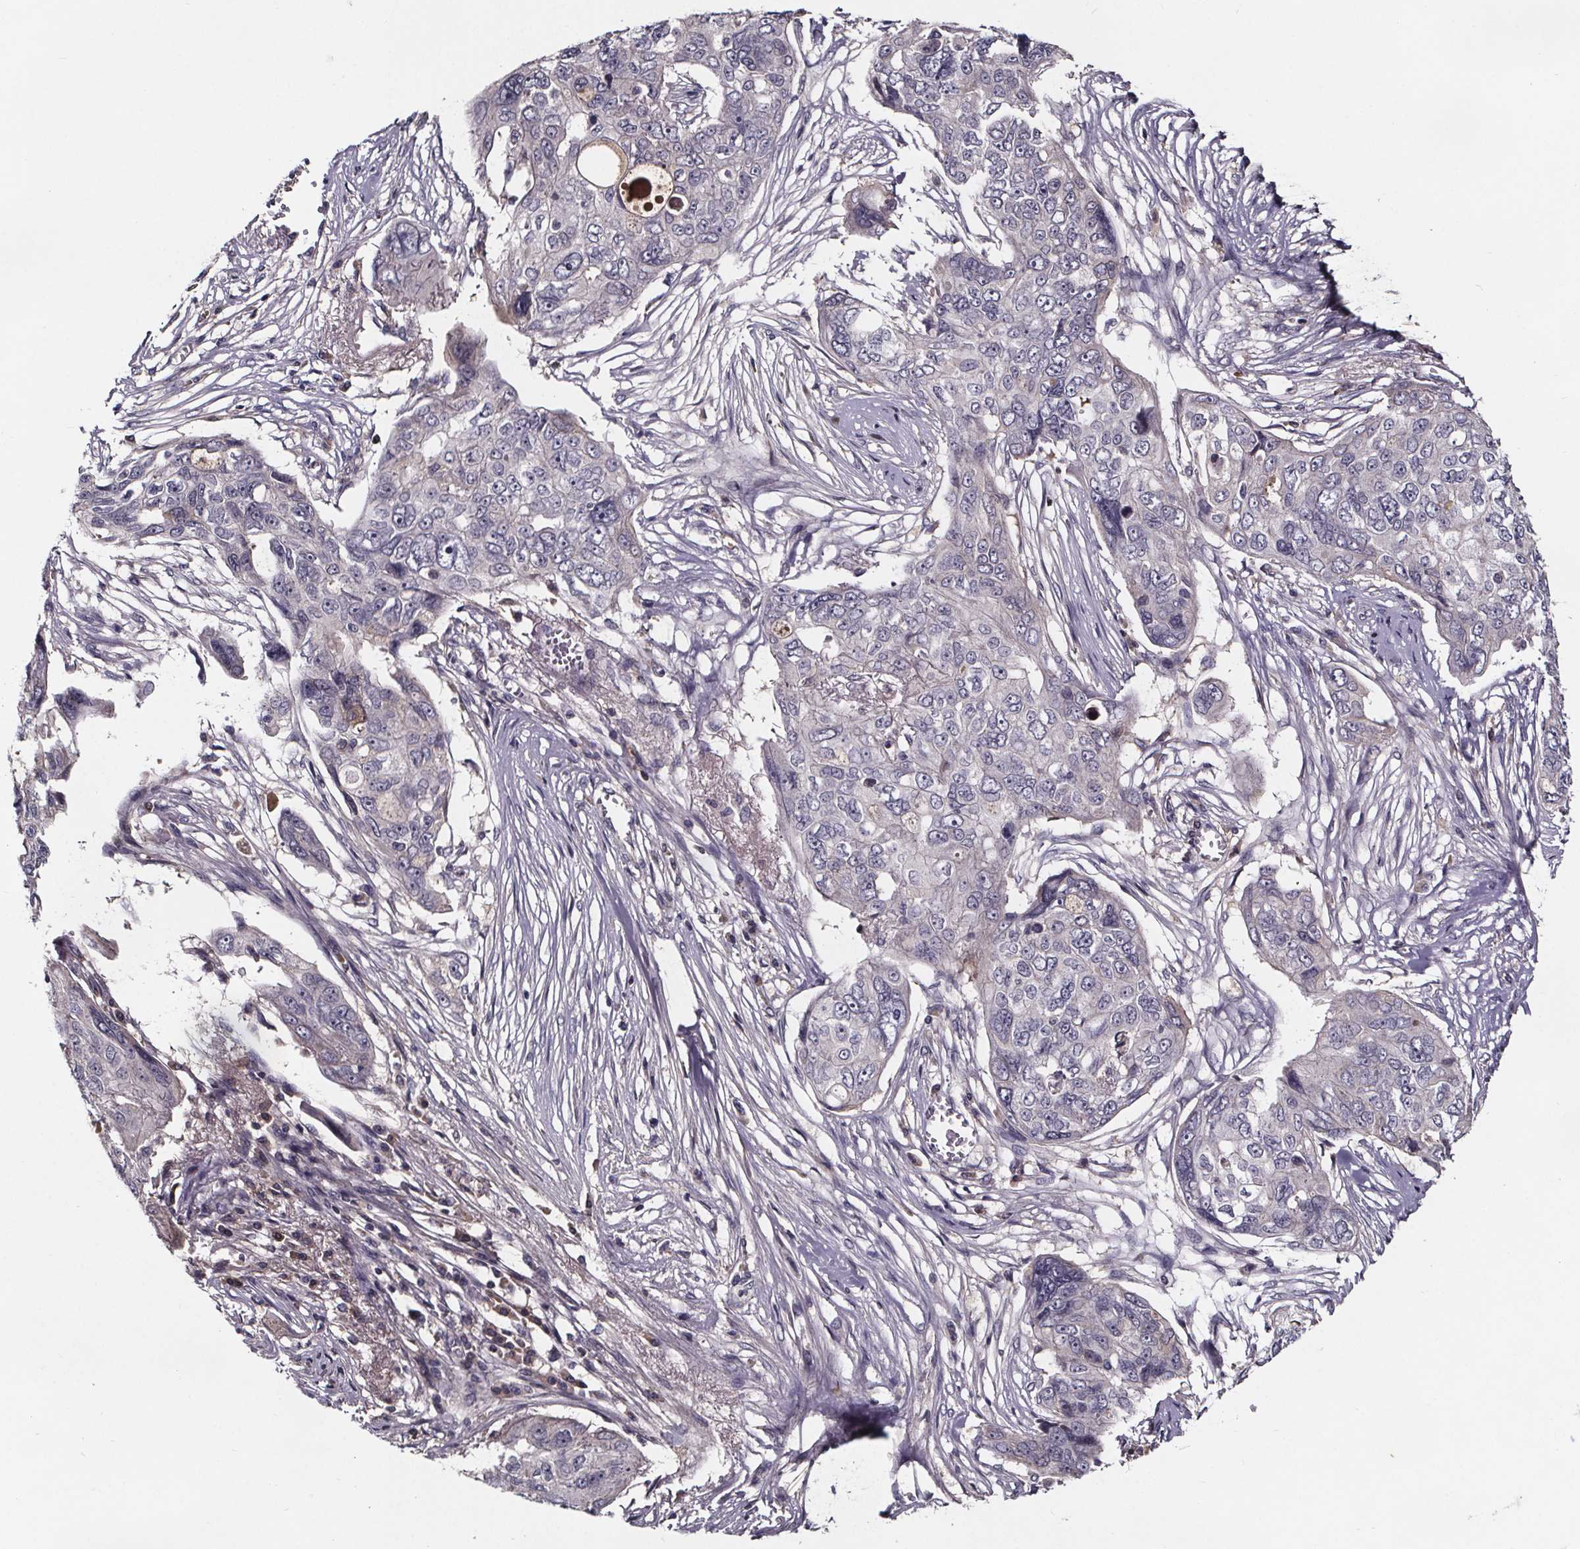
{"staining": {"intensity": "negative", "quantity": "none", "location": "none"}, "tissue": "ovarian cancer", "cell_type": "Tumor cells", "image_type": "cancer", "snomed": [{"axis": "morphology", "description": "Carcinoma, endometroid"}, {"axis": "topography", "description": "Ovary"}], "caption": "Ovarian cancer (endometroid carcinoma) stained for a protein using immunohistochemistry reveals no positivity tumor cells.", "gene": "NPHP4", "patient": {"sex": "female", "age": 70}}